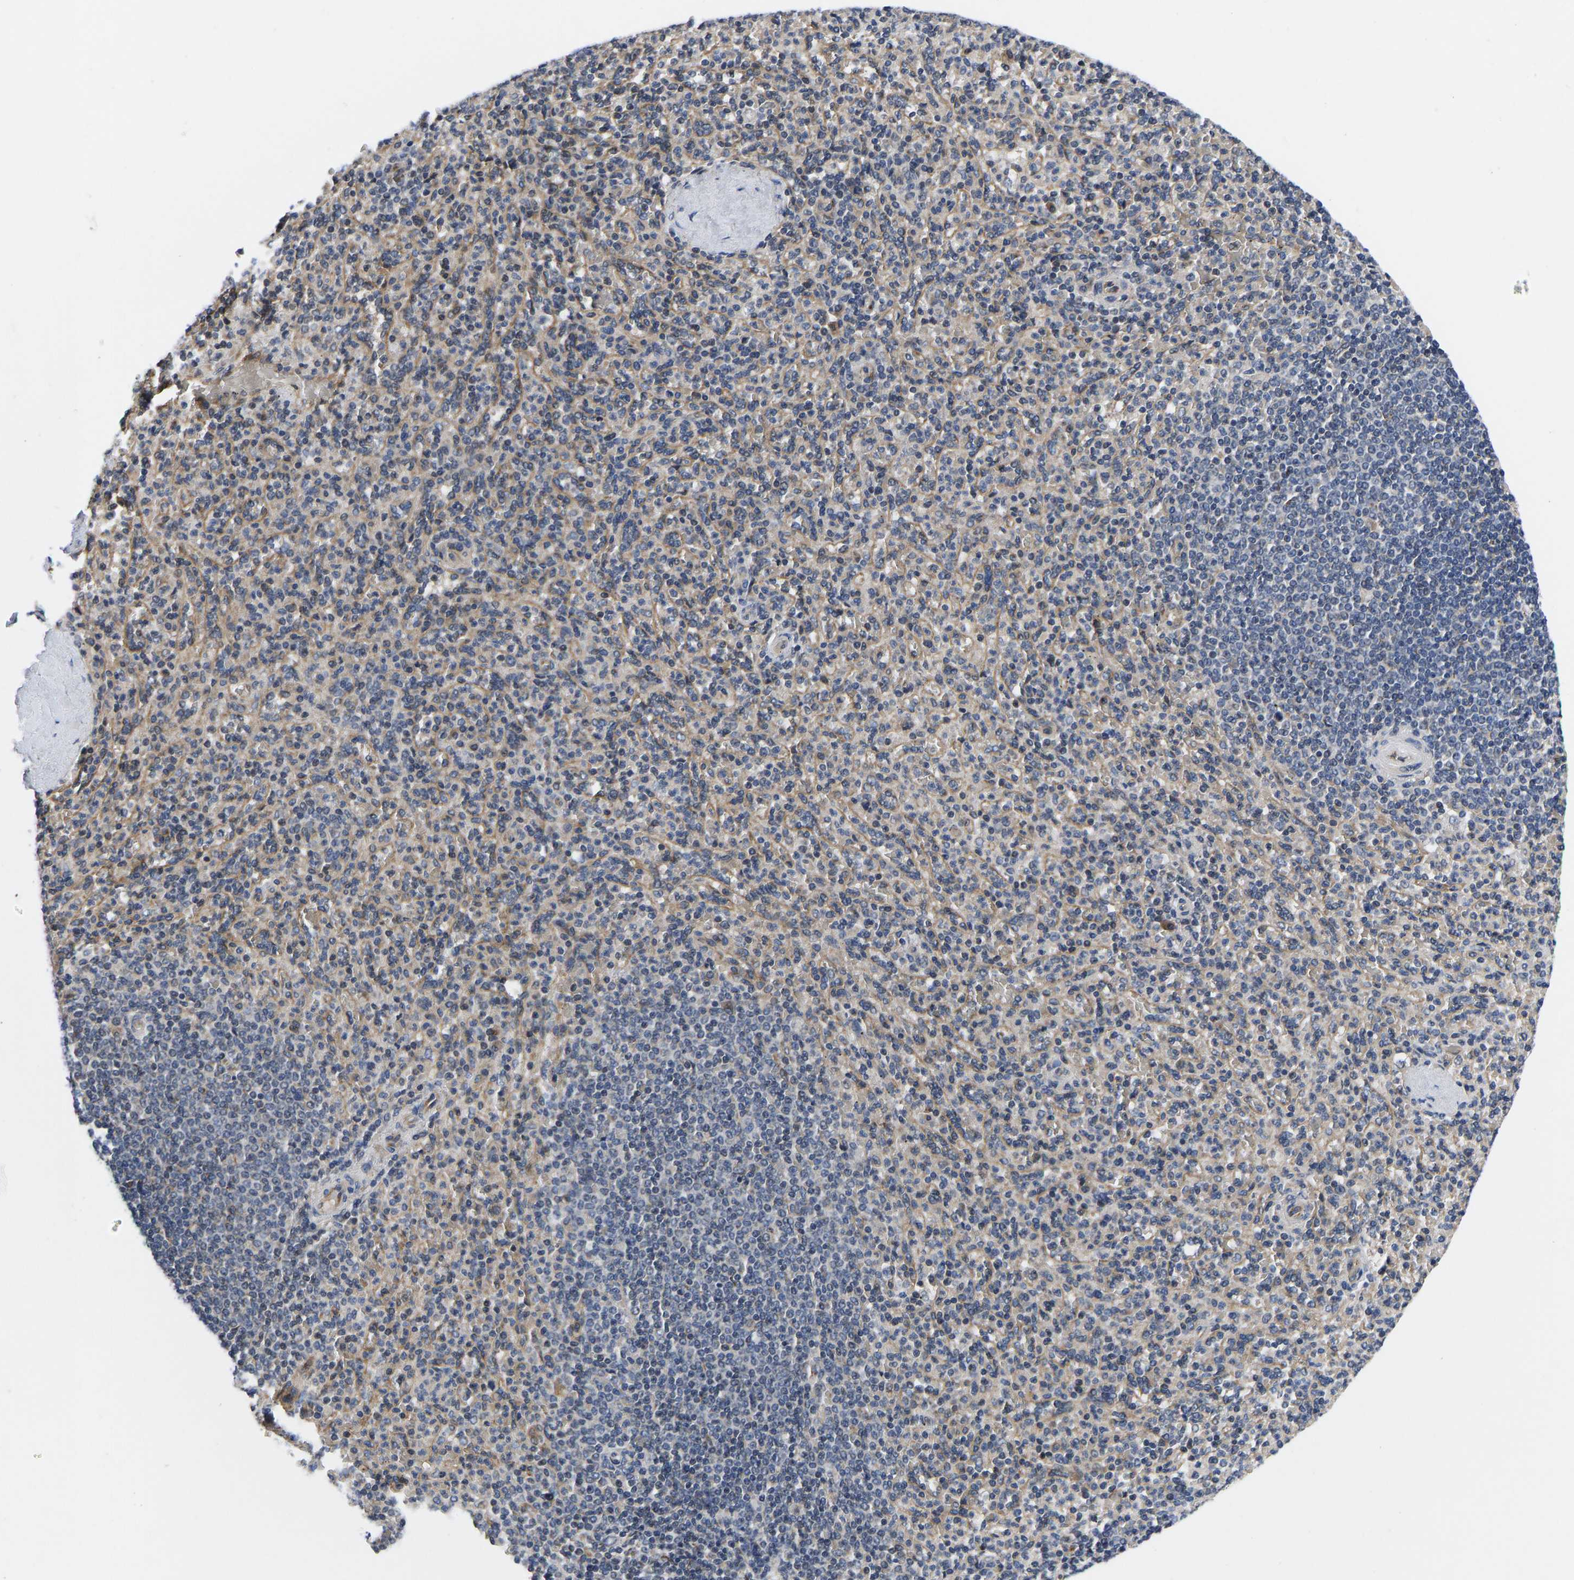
{"staining": {"intensity": "weak", "quantity": "25%-75%", "location": "cytoplasmic/membranous"}, "tissue": "spleen", "cell_type": "Cells in red pulp", "image_type": "normal", "snomed": [{"axis": "morphology", "description": "Normal tissue, NOS"}, {"axis": "topography", "description": "Spleen"}], "caption": "Protein staining exhibits weak cytoplasmic/membranous expression in about 25%-75% of cells in red pulp in unremarkable spleen.", "gene": "FRRS1", "patient": {"sex": "male", "age": 36}}